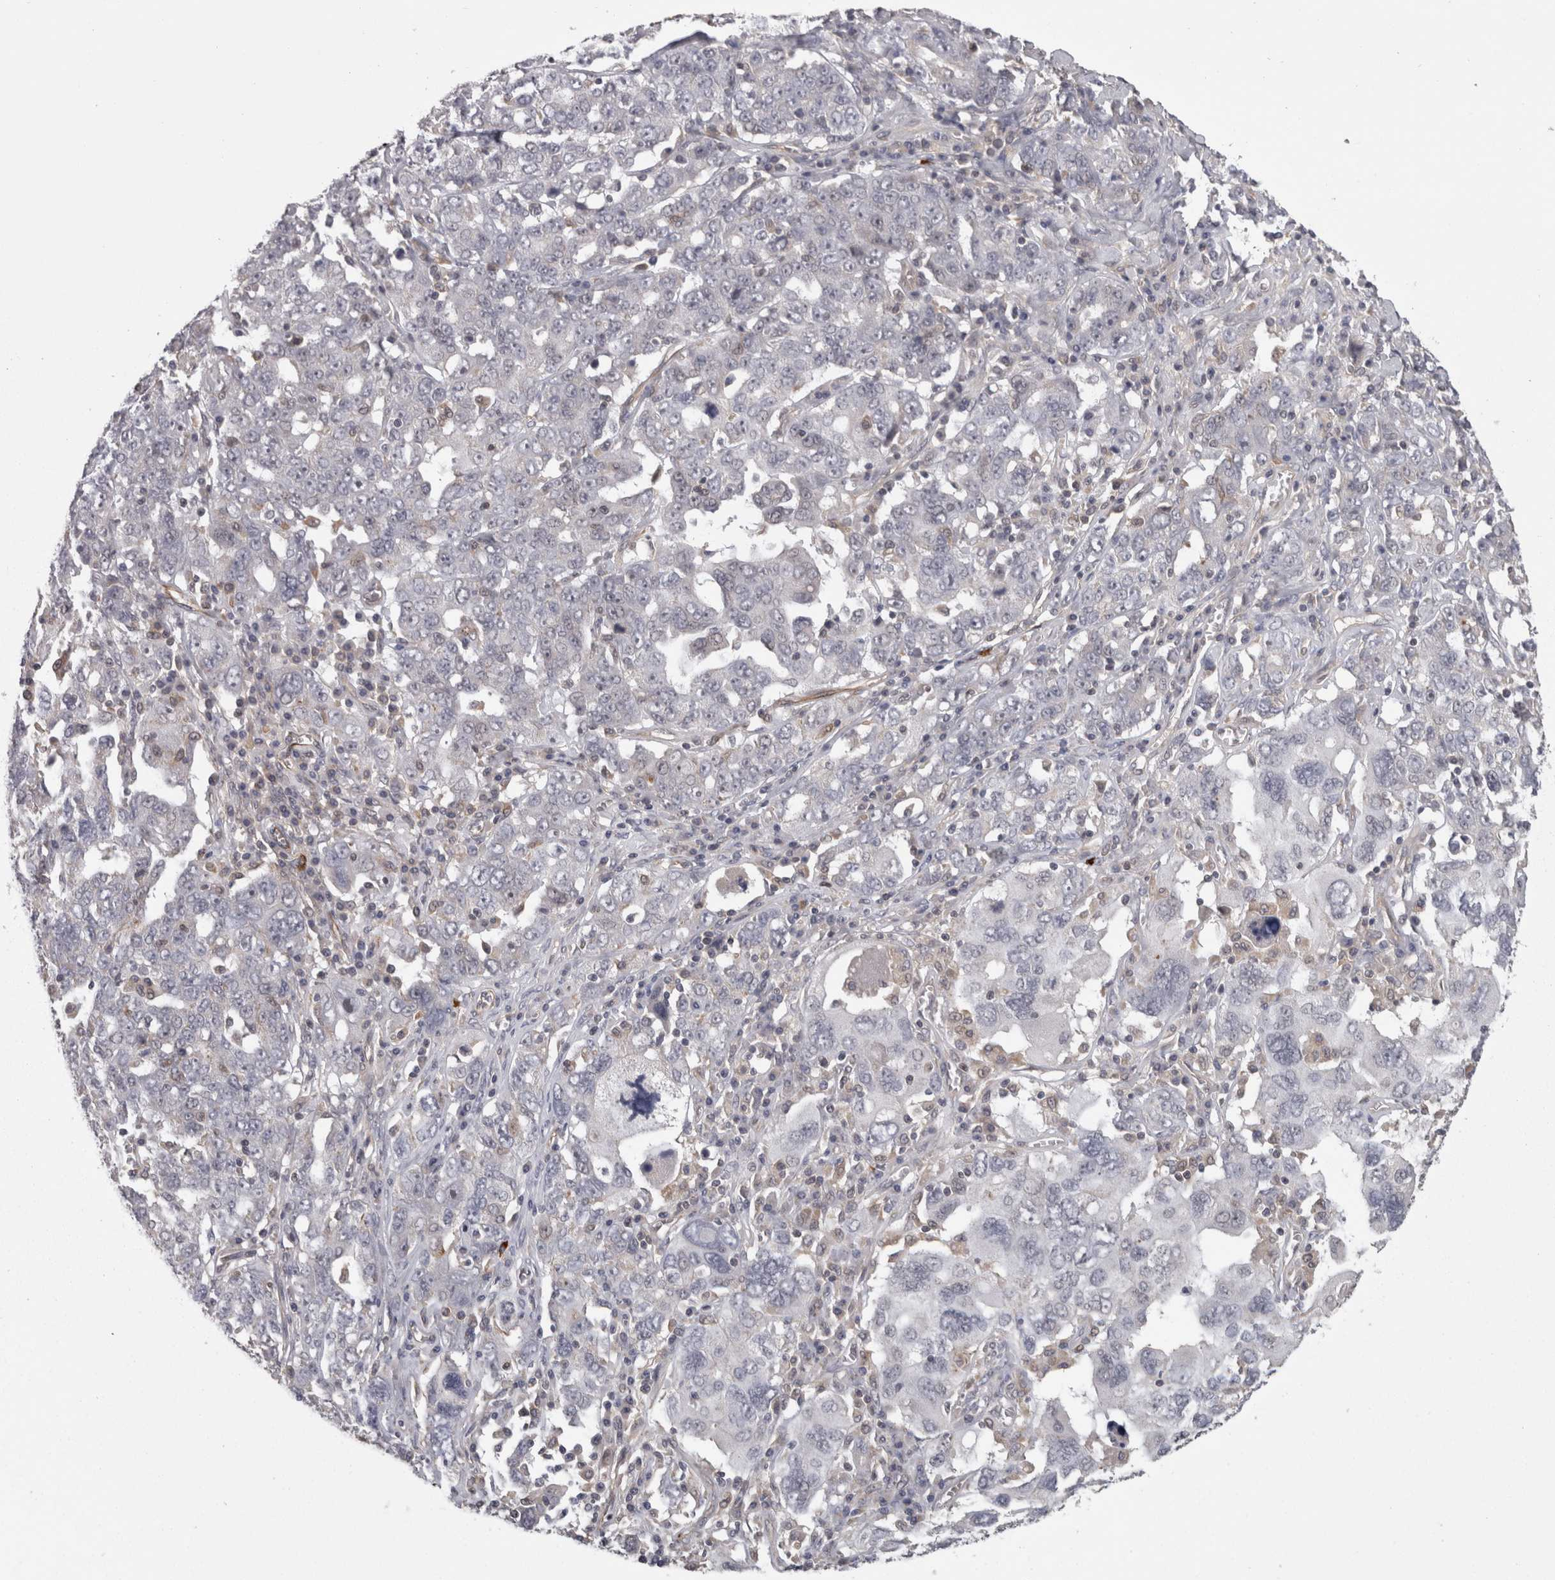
{"staining": {"intensity": "negative", "quantity": "none", "location": "none"}, "tissue": "ovarian cancer", "cell_type": "Tumor cells", "image_type": "cancer", "snomed": [{"axis": "morphology", "description": "Carcinoma, endometroid"}, {"axis": "topography", "description": "Ovary"}], "caption": "The photomicrograph exhibits no significant expression in tumor cells of ovarian endometroid carcinoma.", "gene": "RMDN1", "patient": {"sex": "female", "age": 62}}